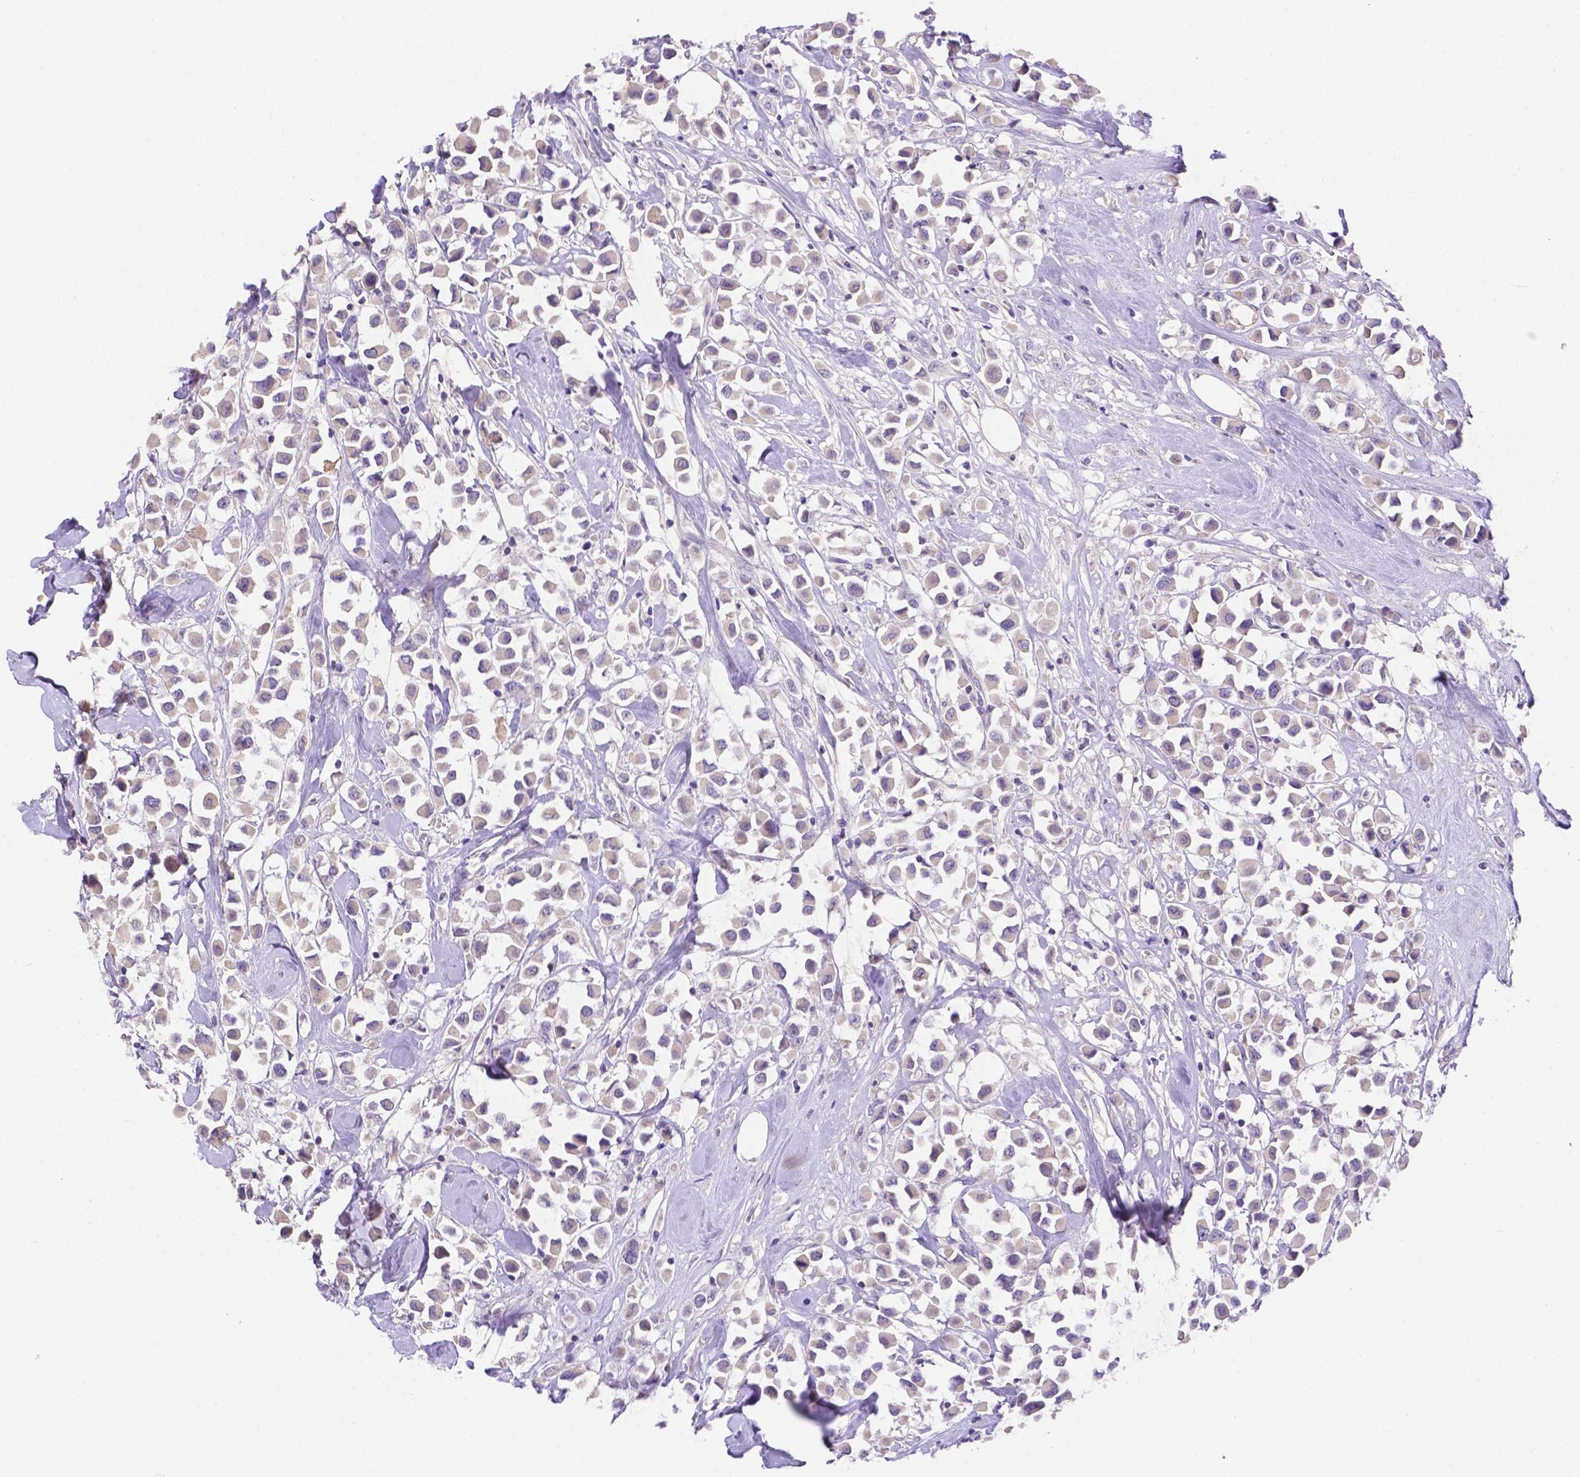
{"staining": {"intensity": "negative", "quantity": "none", "location": "none"}, "tissue": "breast cancer", "cell_type": "Tumor cells", "image_type": "cancer", "snomed": [{"axis": "morphology", "description": "Duct carcinoma"}, {"axis": "topography", "description": "Breast"}], "caption": "DAB immunohistochemical staining of human infiltrating ductal carcinoma (breast) displays no significant expression in tumor cells.", "gene": "NXPE2", "patient": {"sex": "female", "age": 61}}